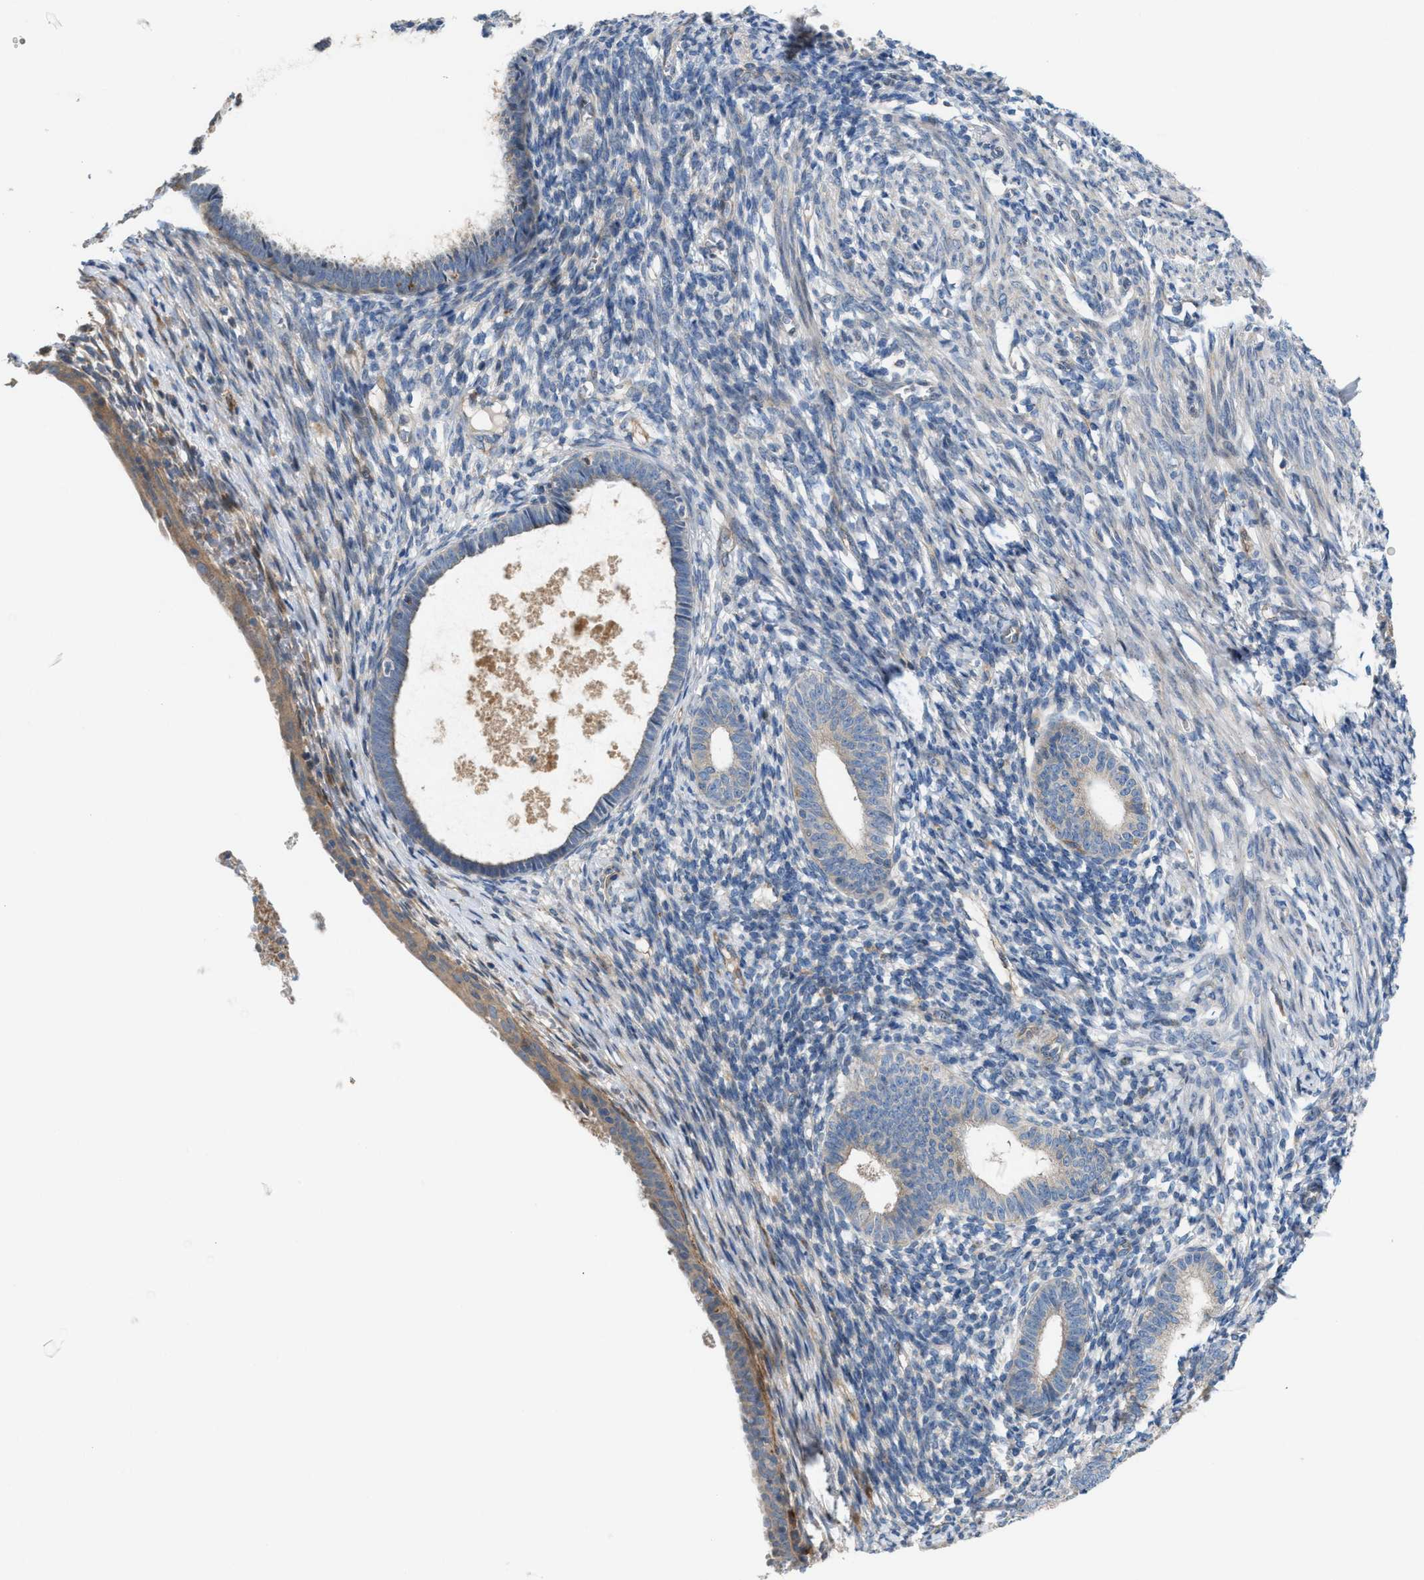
{"staining": {"intensity": "weak", "quantity": "<25%", "location": "cytoplasmic/membranous"}, "tissue": "endometrium", "cell_type": "Cells in endometrial stroma", "image_type": "normal", "snomed": [{"axis": "morphology", "description": "Normal tissue, NOS"}, {"axis": "morphology", "description": "Adenocarcinoma, NOS"}, {"axis": "topography", "description": "Endometrium"}], "caption": "Immunohistochemistry photomicrograph of benign endometrium stained for a protein (brown), which demonstrates no positivity in cells in endometrial stroma. (DAB immunohistochemistry visualized using brightfield microscopy, high magnification).", "gene": "CYB5D1", "patient": {"sex": "female", "age": 57}}